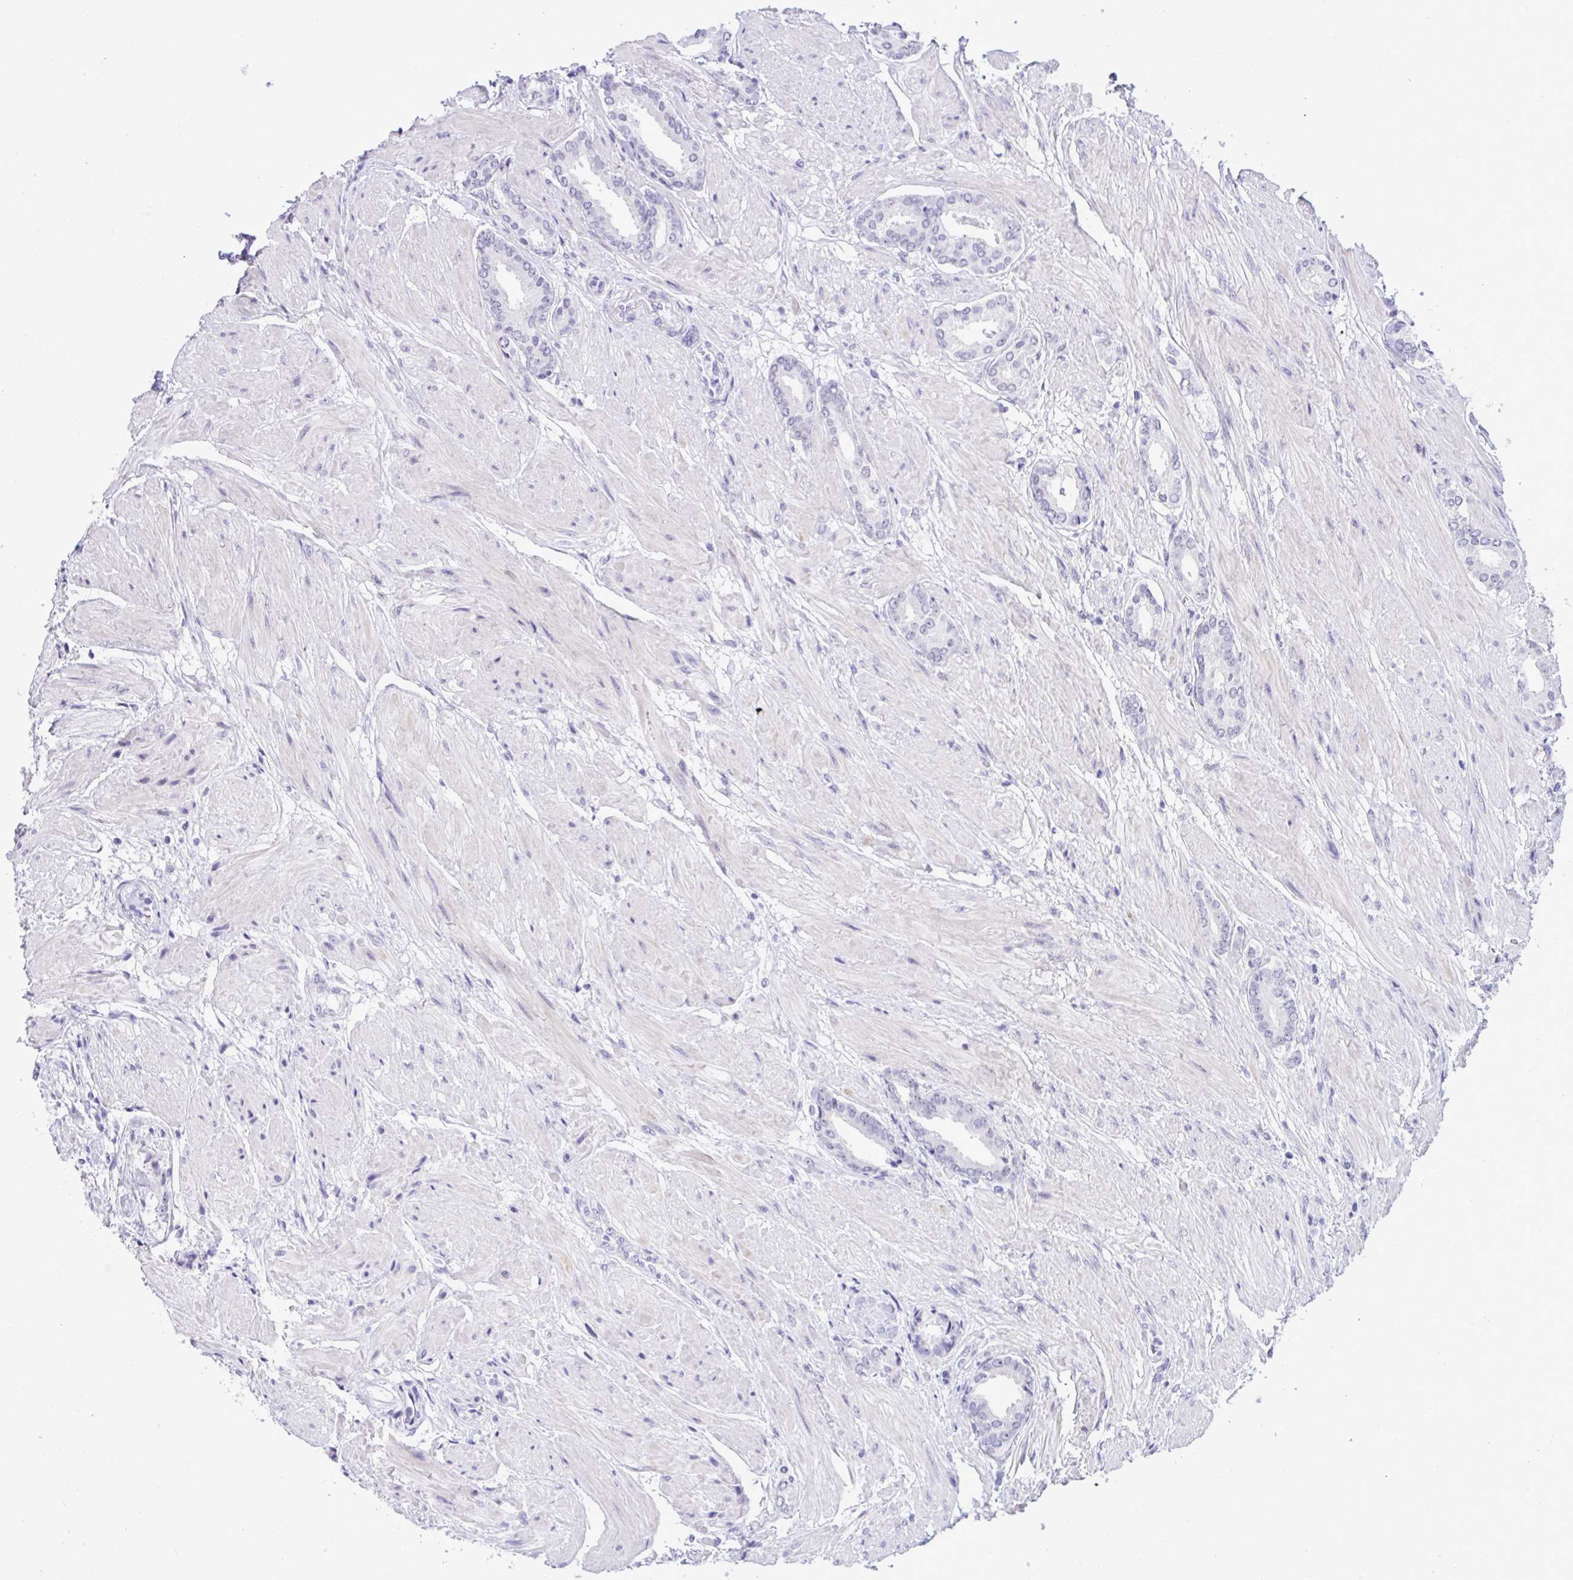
{"staining": {"intensity": "negative", "quantity": "none", "location": "none"}, "tissue": "prostate cancer", "cell_type": "Tumor cells", "image_type": "cancer", "snomed": [{"axis": "morphology", "description": "Adenocarcinoma, High grade"}, {"axis": "topography", "description": "Prostate"}], "caption": "Immunohistochemistry micrograph of human prostate cancer stained for a protein (brown), which reveals no expression in tumor cells.", "gene": "YBX2", "patient": {"sex": "male", "age": 56}}